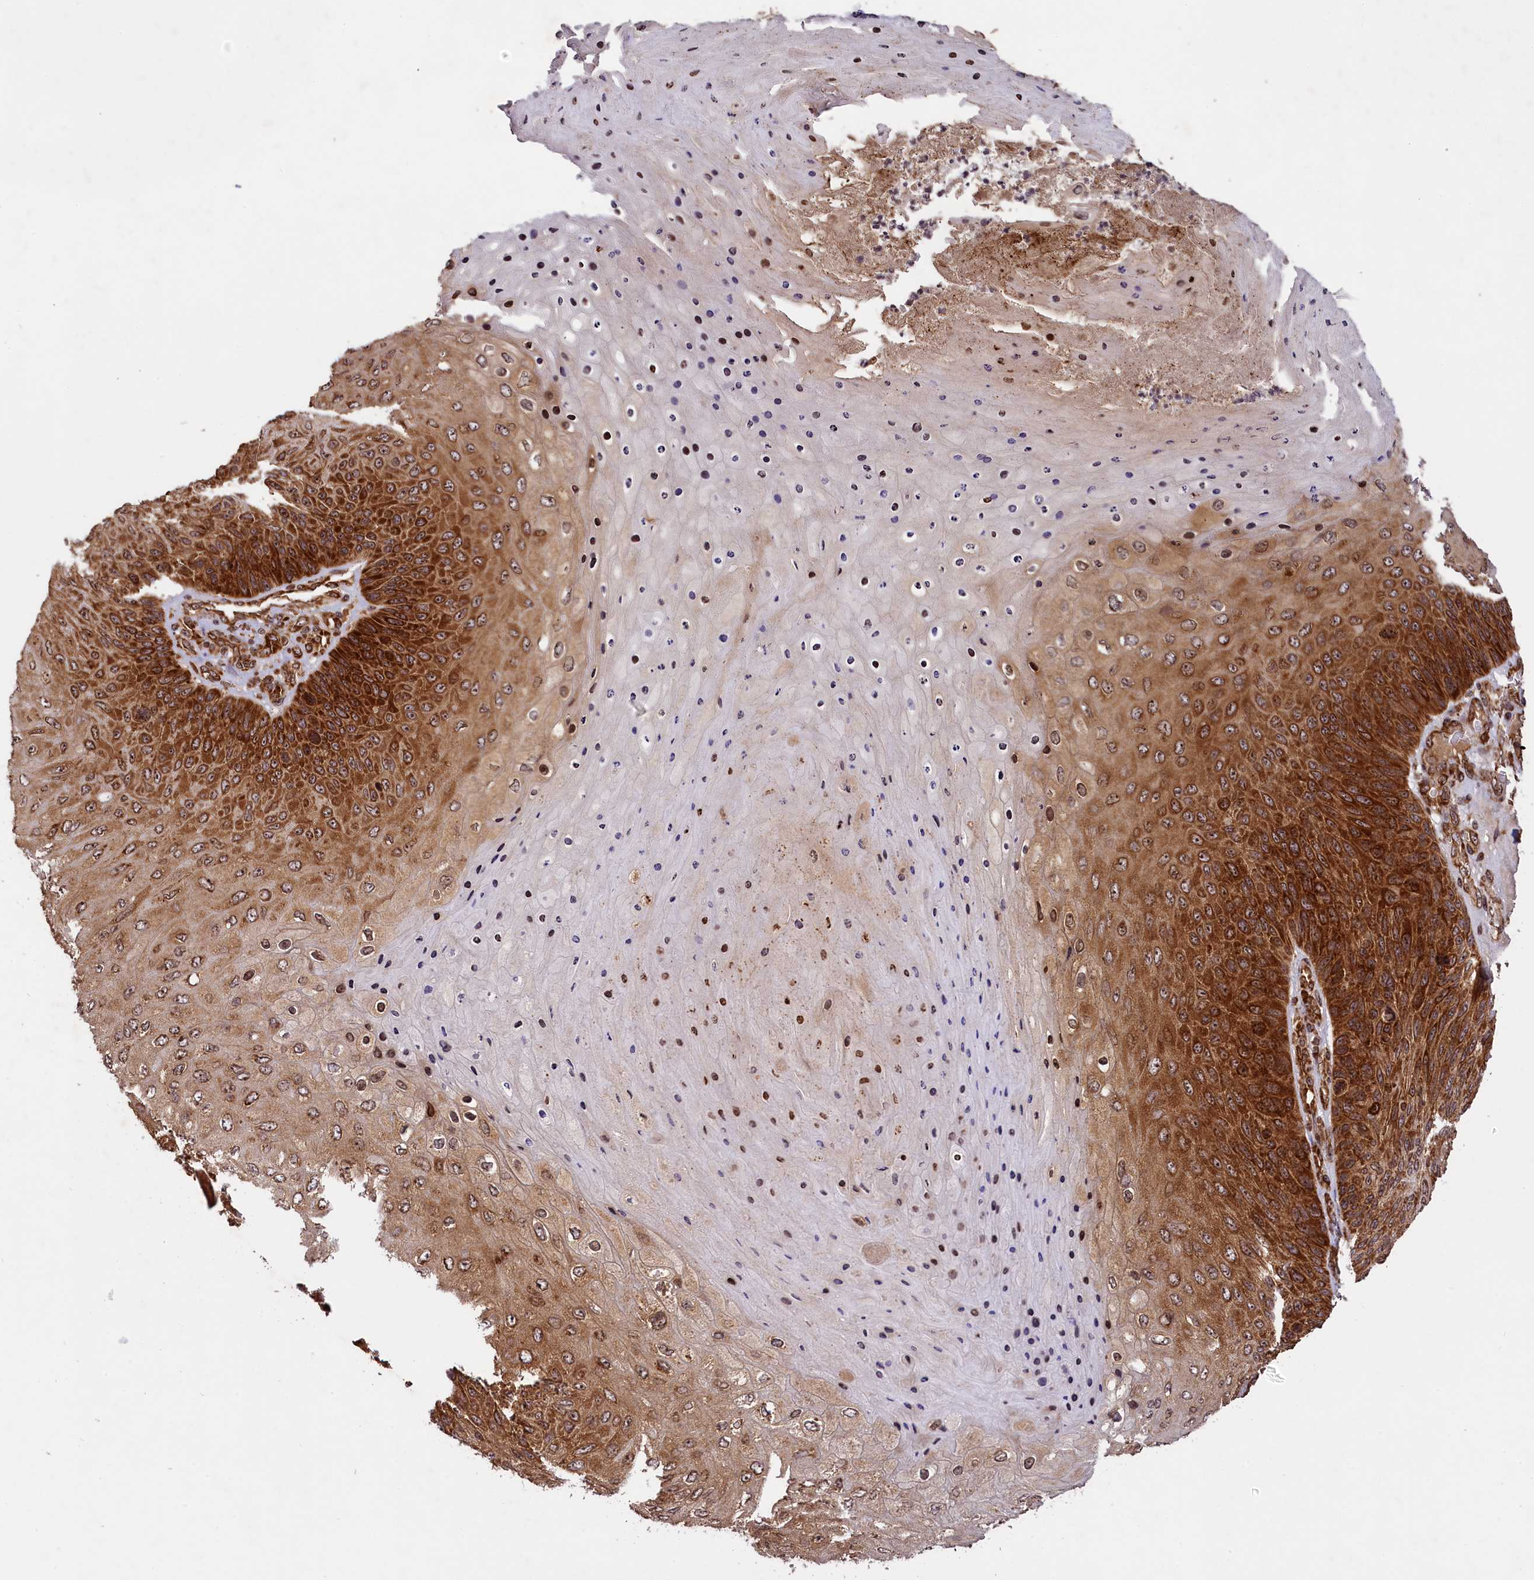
{"staining": {"intensity": "strong", "quantity": "25%-75%", "location": "cytoplasmic/membranous"}, "tissue": "skin cancer", "cell_type": "Tumor cells", "image_type": "cancer", "snomed": [{"axis": "morphology", "description": "Squamous cell carcinoma, NOS"}, {"axis": "topography", "description": "Skin"}], "caption": "A histopathology image showing strong cytoplasmic/membranous positivity in approximately 25%-75% of tumor cells in skin cancer (squamous cell carcinoma), as visualized by brown immunohistochemical staining.", "gene": "LARP4", "patient": {"sex": "female", "age": 88}}